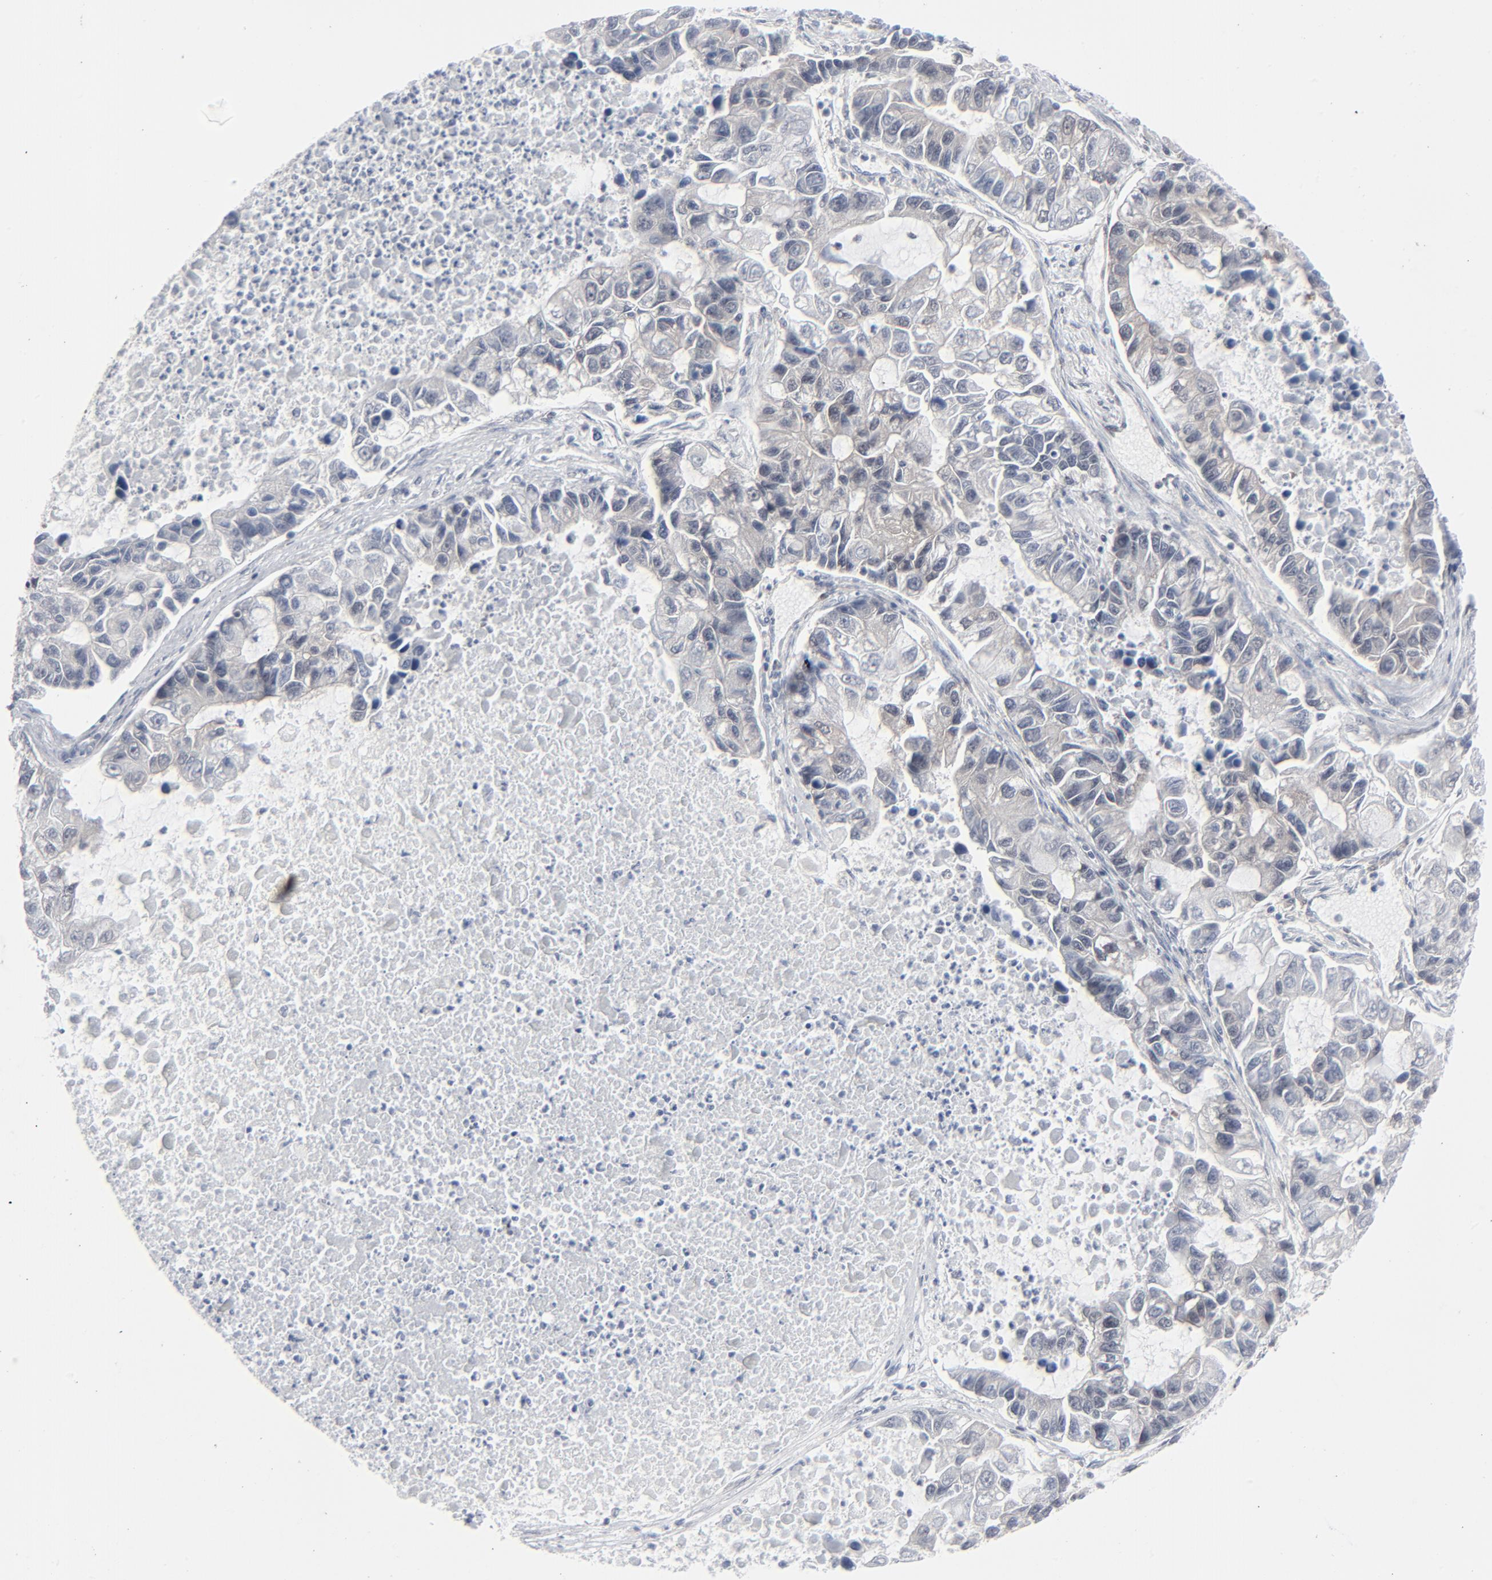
{"staining": {"intensity": "negative", "quantity": "none", "location": "none"}, "tissue": "lung cancer", "cell_type": "Tumor cells", "image_type": "cancer", "snomed": [{"axis": "morphology", "description": "Adenocarcinoma, NOS"}, {"axis": "topography", "description": "Lung"}], "caption": "Immunohistochemistry of human lung cancer exhibits no positivity in tumor cells. The staining is performed using DAB (3,3'-diaminobenzidine) brown chromogen with nuclei counter-stained in using hematoxylin.", "gene": "AKT1", "patient": {"sex": "female", "age": 51}}